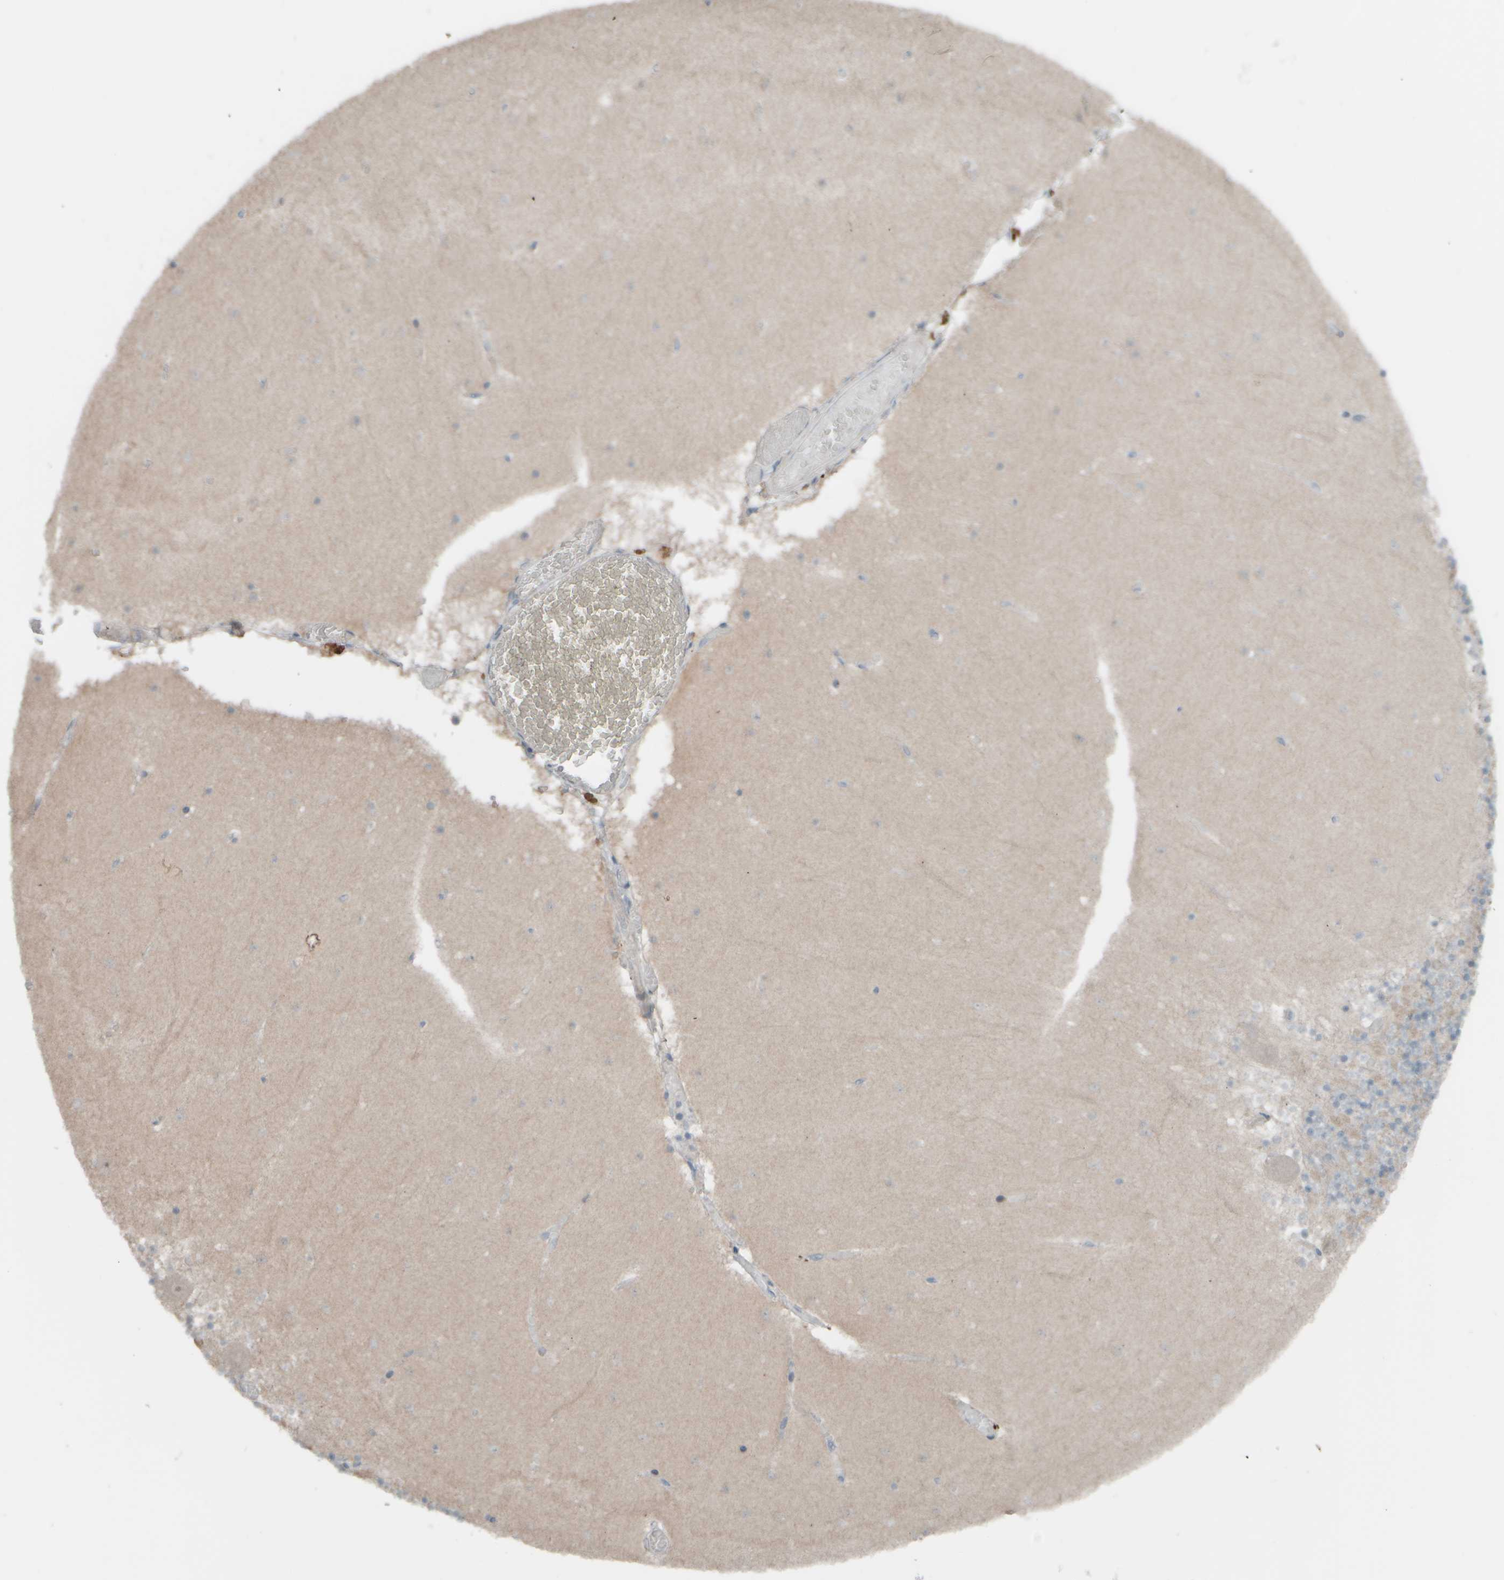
{"staining": {"intensity": "moderate", "quantity": "25%-75%", "location": "cytoplasmic/membranous"}, "tissue": "cerebellum", "cell_type": "Cells in granular layer", "image_type": "normal", "snomed": [{"axis": "morphology", "description": "Normal tissue, NOS"}, {"axis": "topography", "description": "Cerebellum"}], "caption": "A photomicrograph of human cerebellum stained for a protein demonstrates moderate cytoplasmic/membranous brown staining in cells in granular layer. (Brightfield microscopy of DAB IHC at high magnification).", "gene": "HGS", "patient": {"sex": "female", "age": 28}}